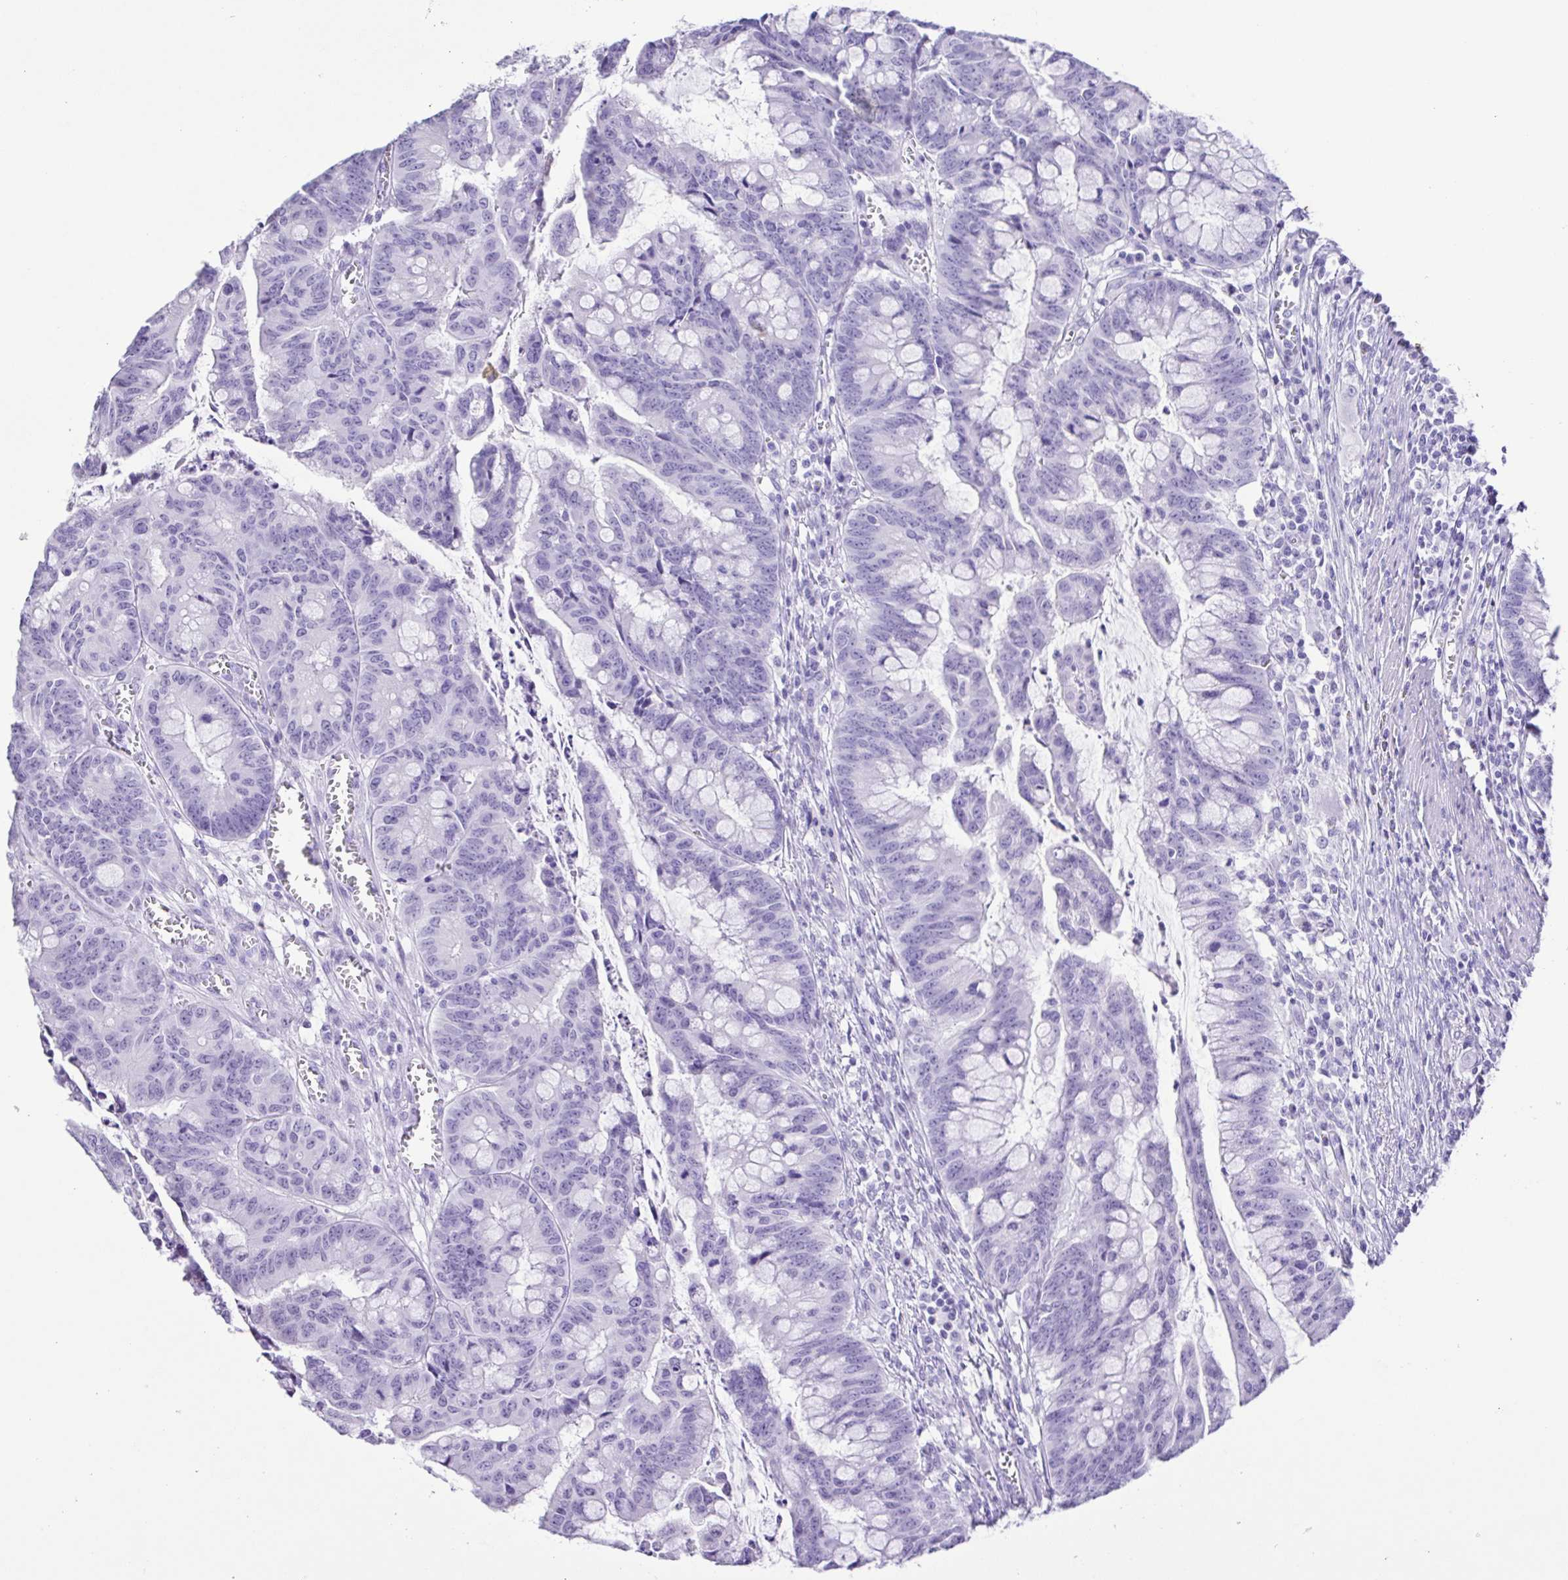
{"staining": {"intensity": "negative", "quantity": "none", "location": "none"}, "tissue": "colorectal cancer", "cell_type": "Tumor cells", "image_type": "cancer", "snomed": [{"axis": "morphology", "description": "Adenocarcinoma, NOS"}, {"axis": "topography", "description": "Colon"}], "caption": "The IHC image has no significant expression in tumor cells of colorectal cancer (adenocarcinoma) tissue.", "gene": "CASP14", "patient": {"sex": "male", "age": 62}}